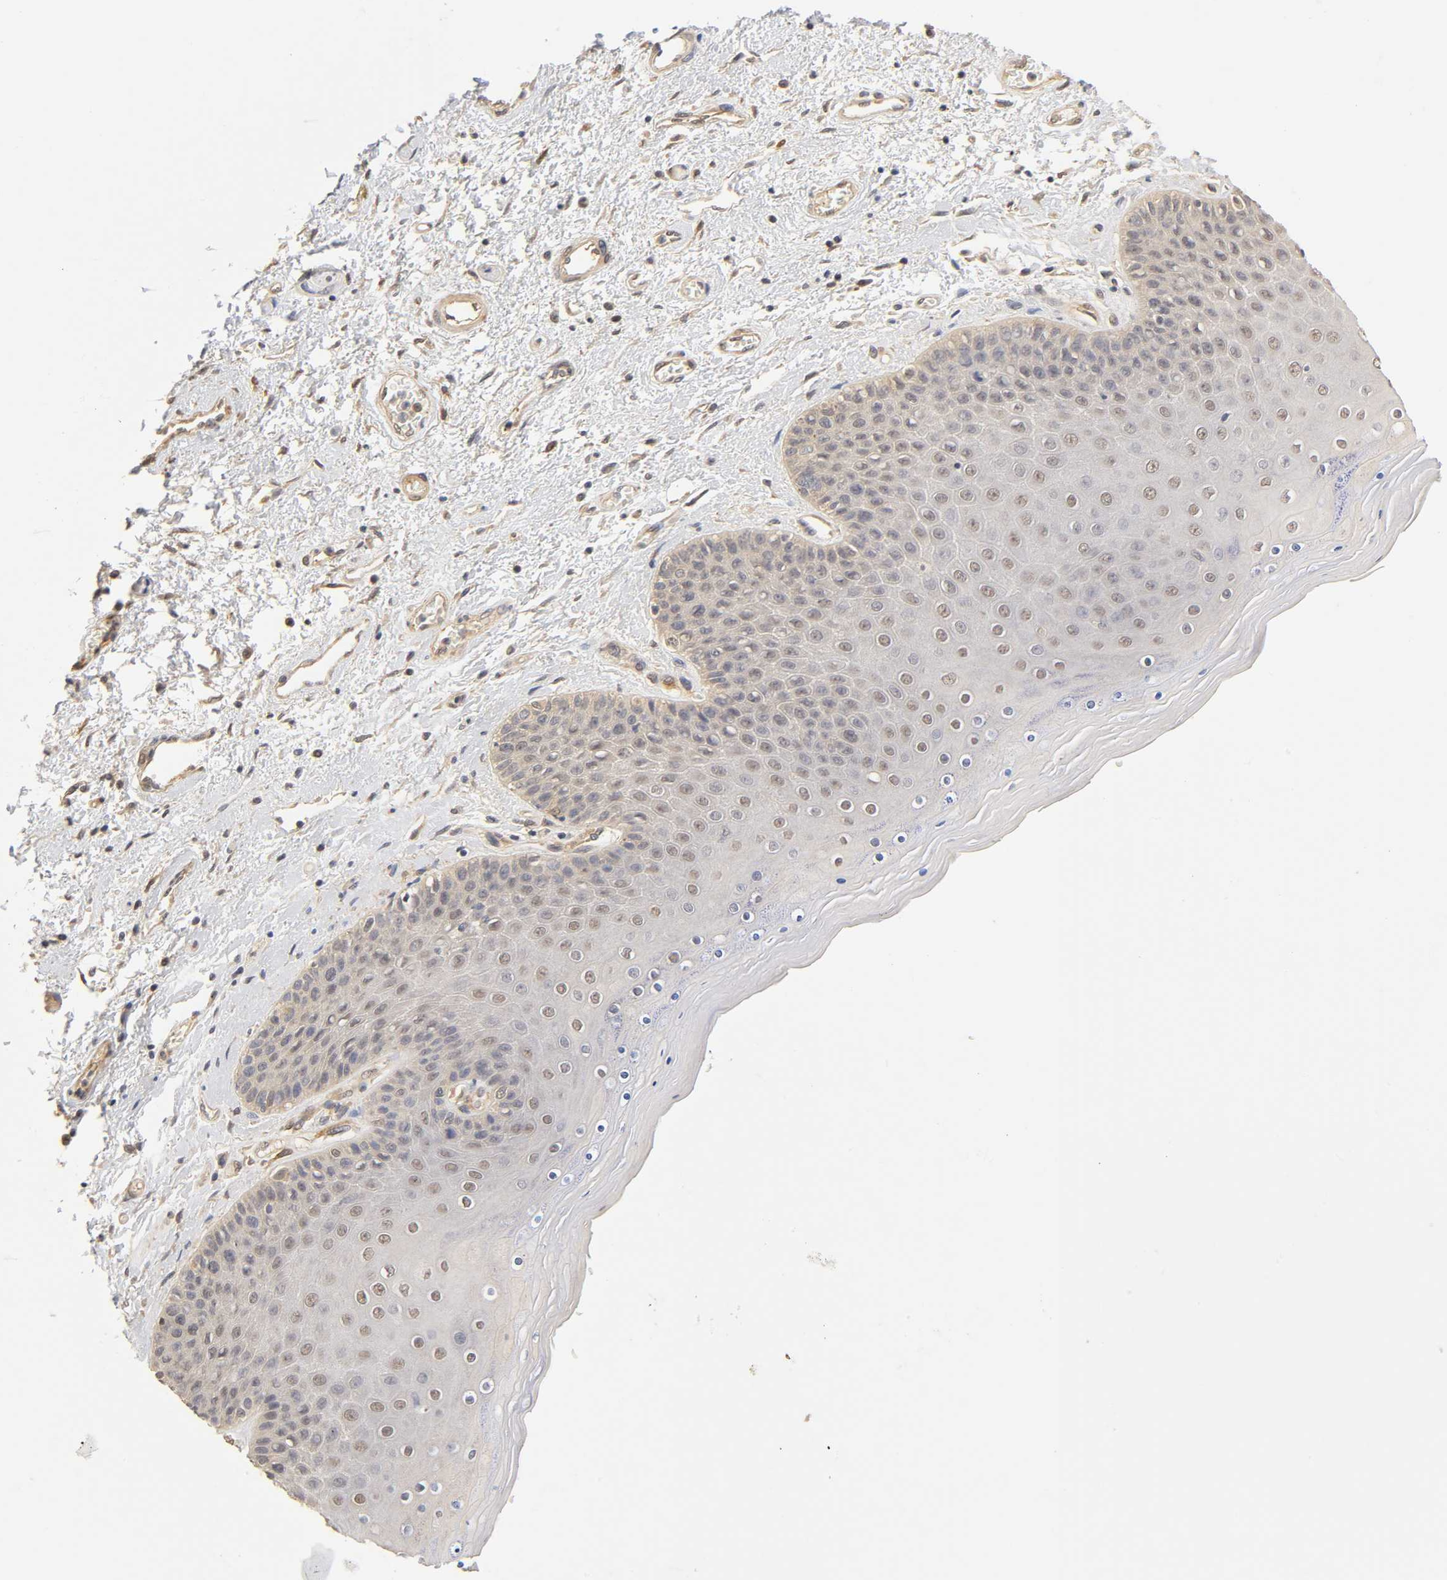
{"staining": {"intensity": "negative", "quantity": "none", "location": "none"}, "tissue": "skin", "cell_type": "Epidermal cells", "image_type": "normal", "snomed": [{"axis": "morphology", "description": "Normal tissue, NOS"}, {"axis": "topography", "description": "Anal"}], "caption": "Immunohistochemistry (IHC) of benign human skin reveals no expression in epidermal cells.", "gene": "PDE5A", "patient": {"sex": "female", "age": 46}}